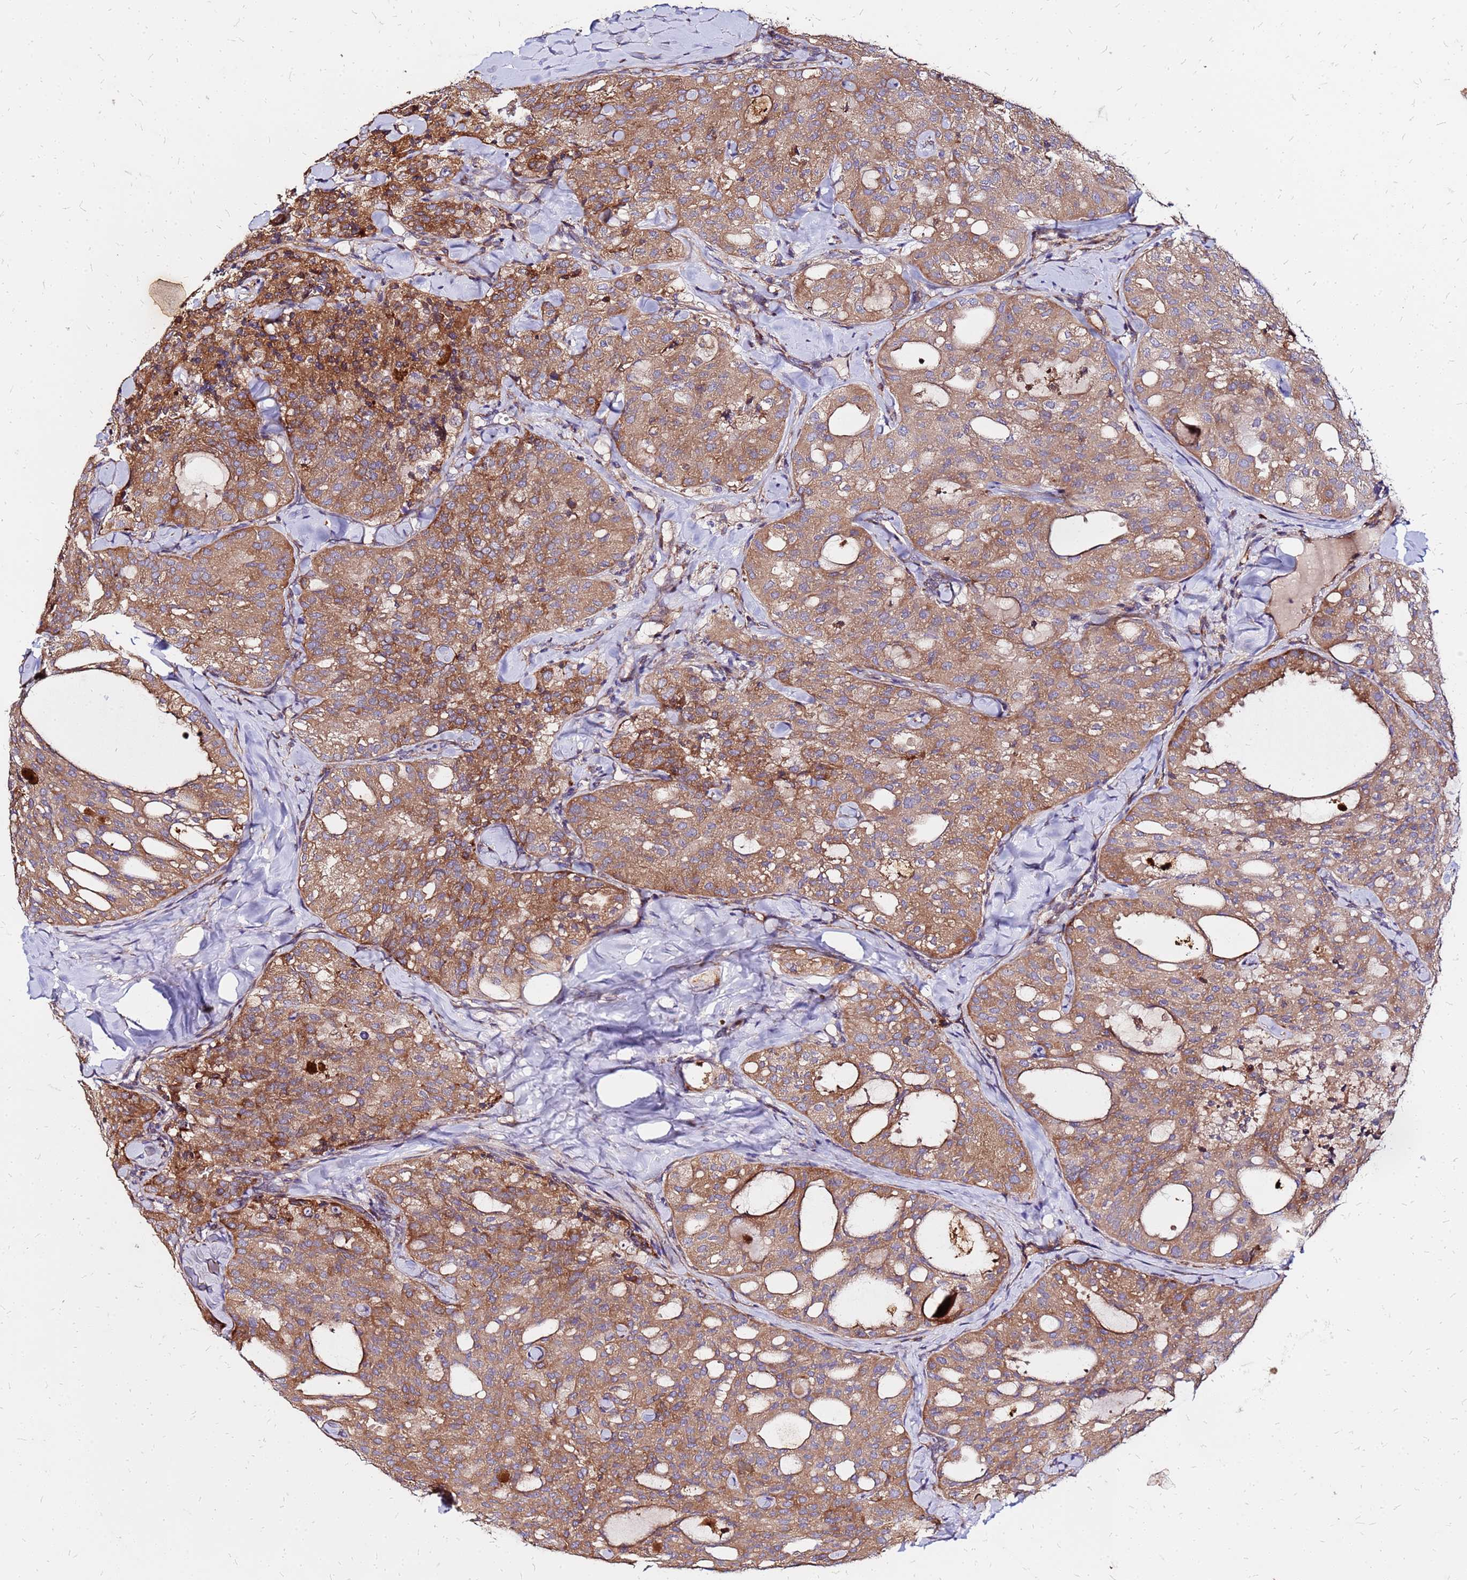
{"staining": {"intensity": "moderate", "quantity": ">75%", "location": "cytoplasmic/membranous"}, "tissue": "thyroid cancer", "cell_type": "Tumor cells", "image_type": "cancer", "snomed": [{"axis": "morphology", "description": "Follicular adenoma carcinoma, NOS"}, {"axis": "topography", "description": "Thyroid gland"}], "caption": "Immunohistochemistry (IHC) (DAB) staining of human thyroid cancer exhibits moderate cytoplasmic/membranous protein expression in approximately >75% of tumor cells. (Stains: DAB in brown, nuclei in blue, Microscopy: brightfield microscopy at high magnification).", "gene": "VMO1", "patient": {"sex": "male", "age": 75}}